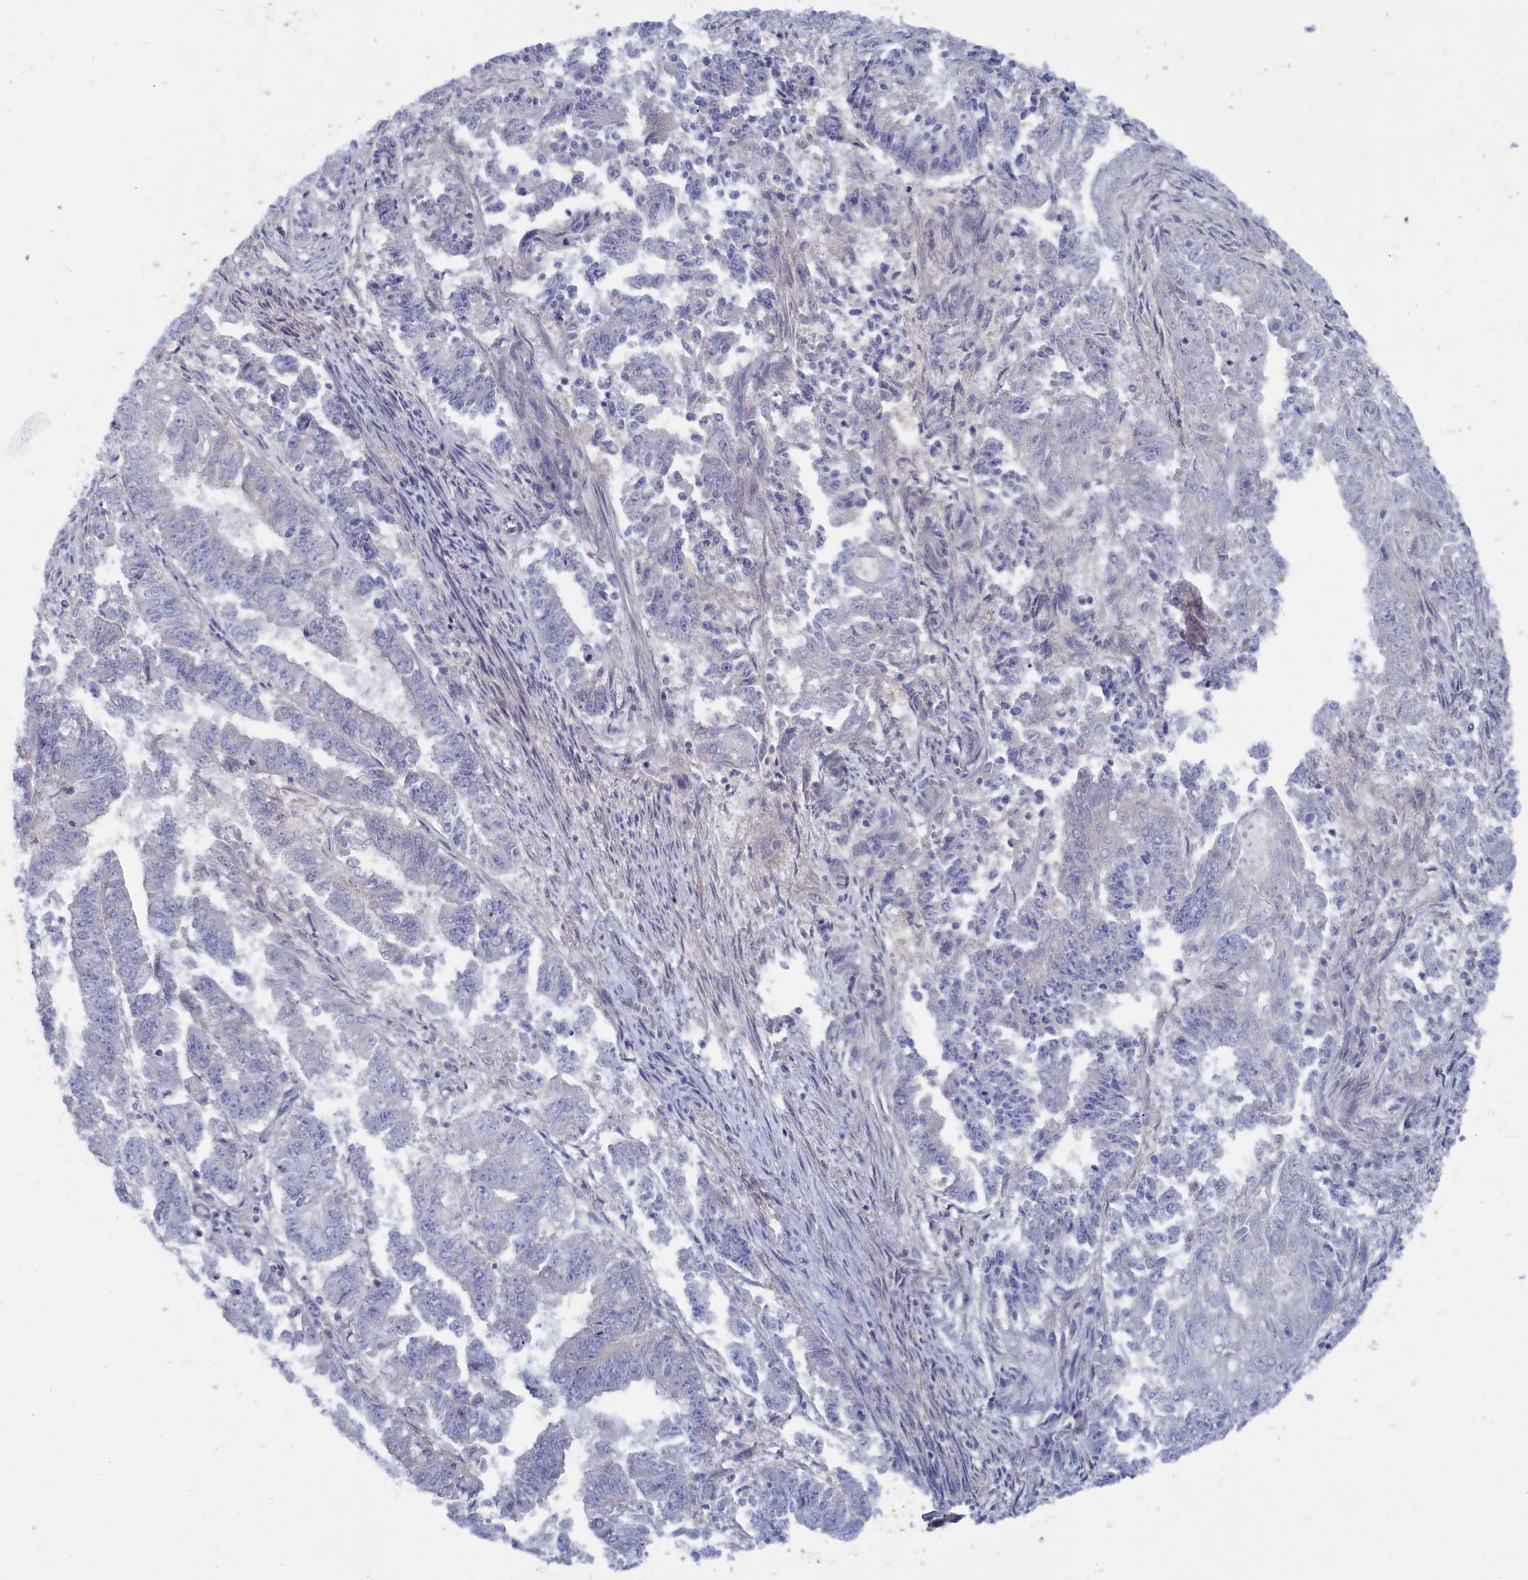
{"staining": {"intensity": "negative", "quantity": "none", "location": "none"}, "tissue": "endometrial cancer", "cell_type": "Tumor cells", "image_type": "cancer", "snomed": [{"axis": "morphology", "description": "Adenocarcinoma, NOS"}, {"axis": "topography", "description": "Endometrium"}], "caption": "Micrograph shows no protein expression in tumor cells of endometrial cancer tissue.", "gene": "CEND1", "patient": {"sex": "female", "age": 73}}